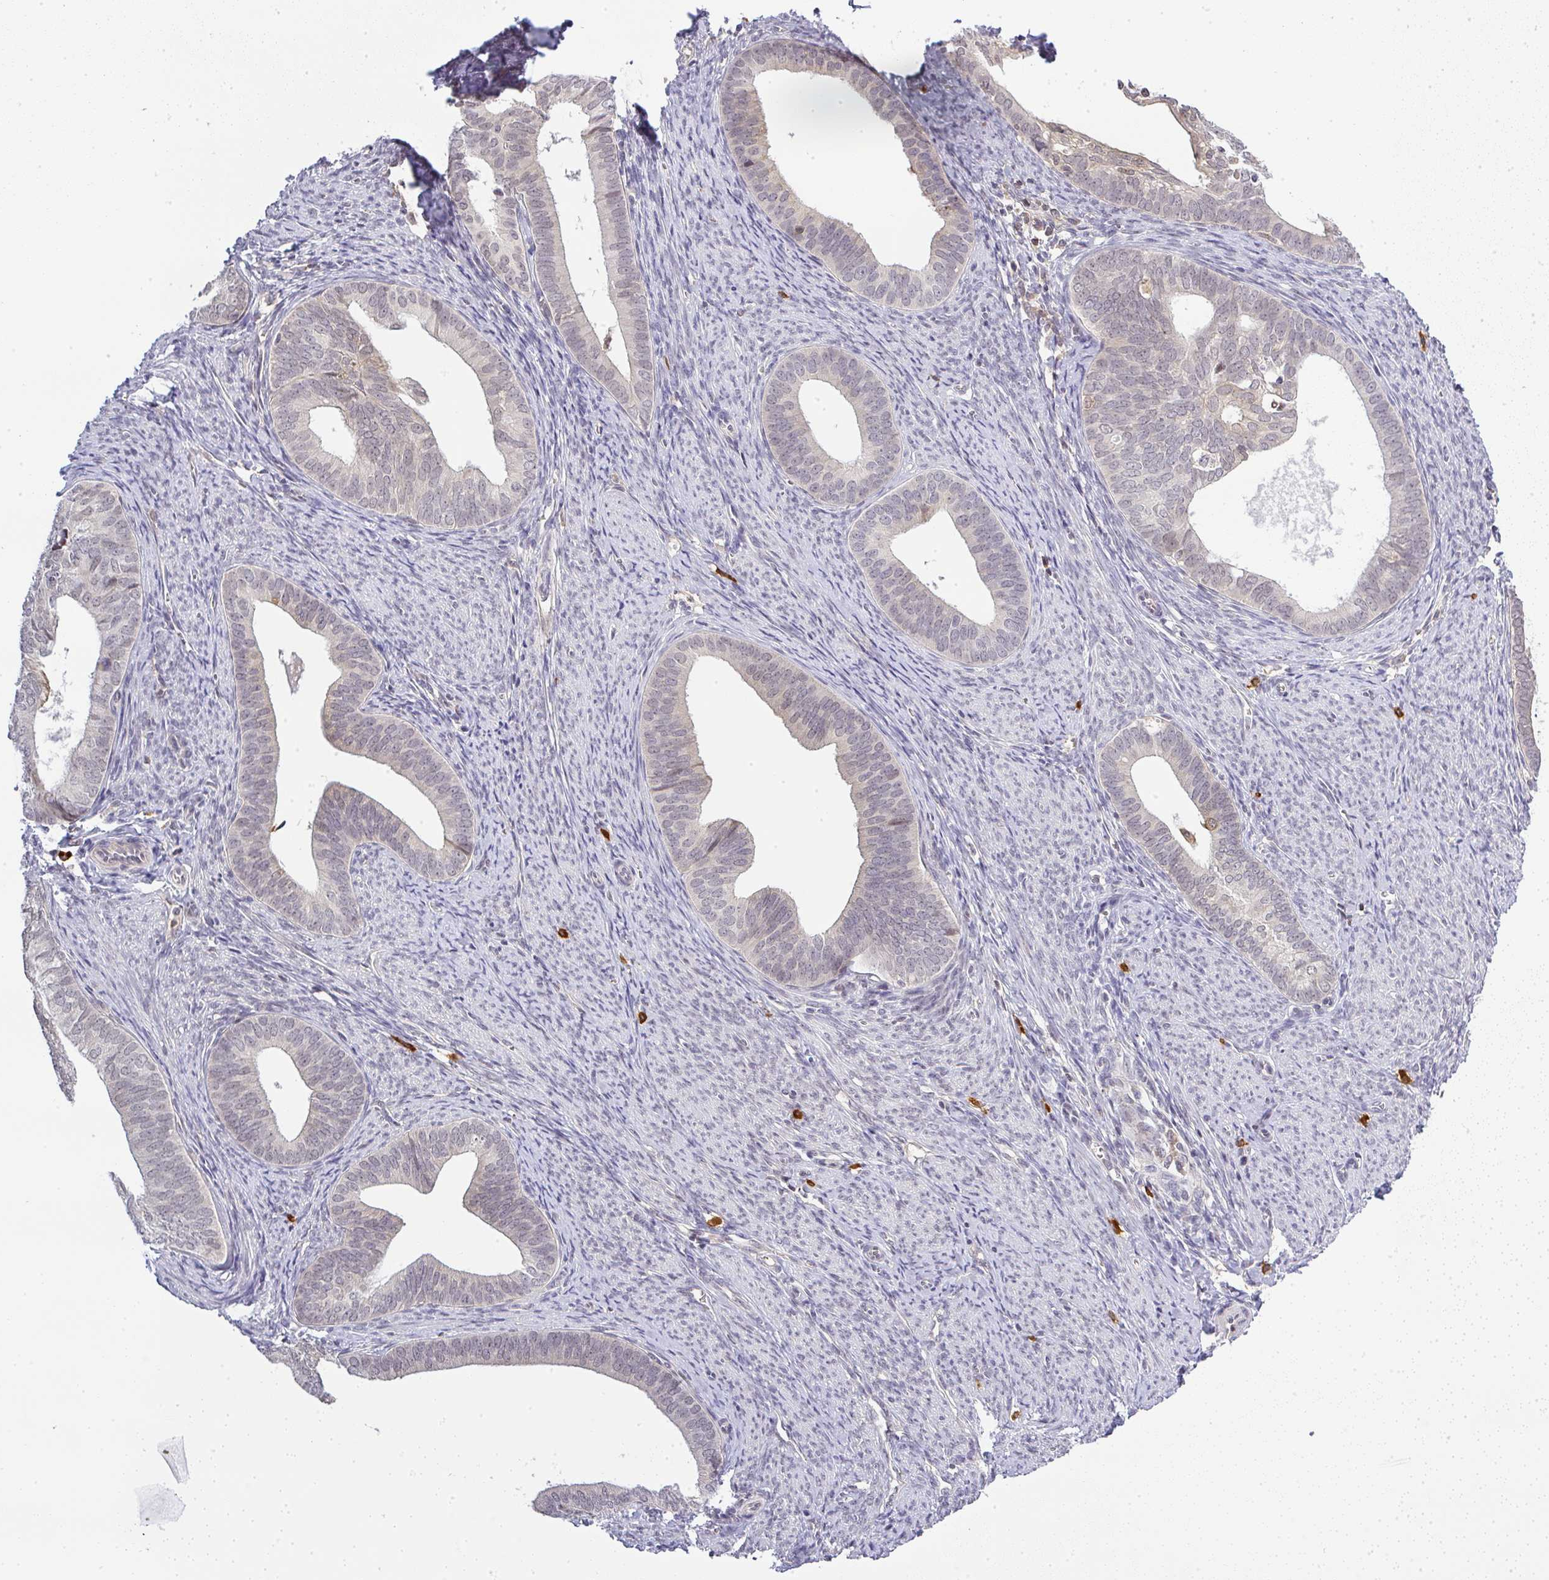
{"staining": {"intensity": "weak", "quantity": "25%-75%", "location": "cytoplasmic/membranous,nuclear"}, "tissue": "endometrial cancer", "cell_type": "Tumor cells", "image_type": "cancer", "snomed": [{"axis": "morphology", "description": "Adenocarcinoma, NOS"}, {"axis": "topography", "description": "Endometrium"}], "caption": "Immunohistochemical staining of human endometrial cancer exhibits low levels of weak cytoplasmic/membranous and nuclear protein expression in approximately 25%-75% of tumor cells.", "gene": "FAM153A", "patient": {"sex": "female", "age": 75}}